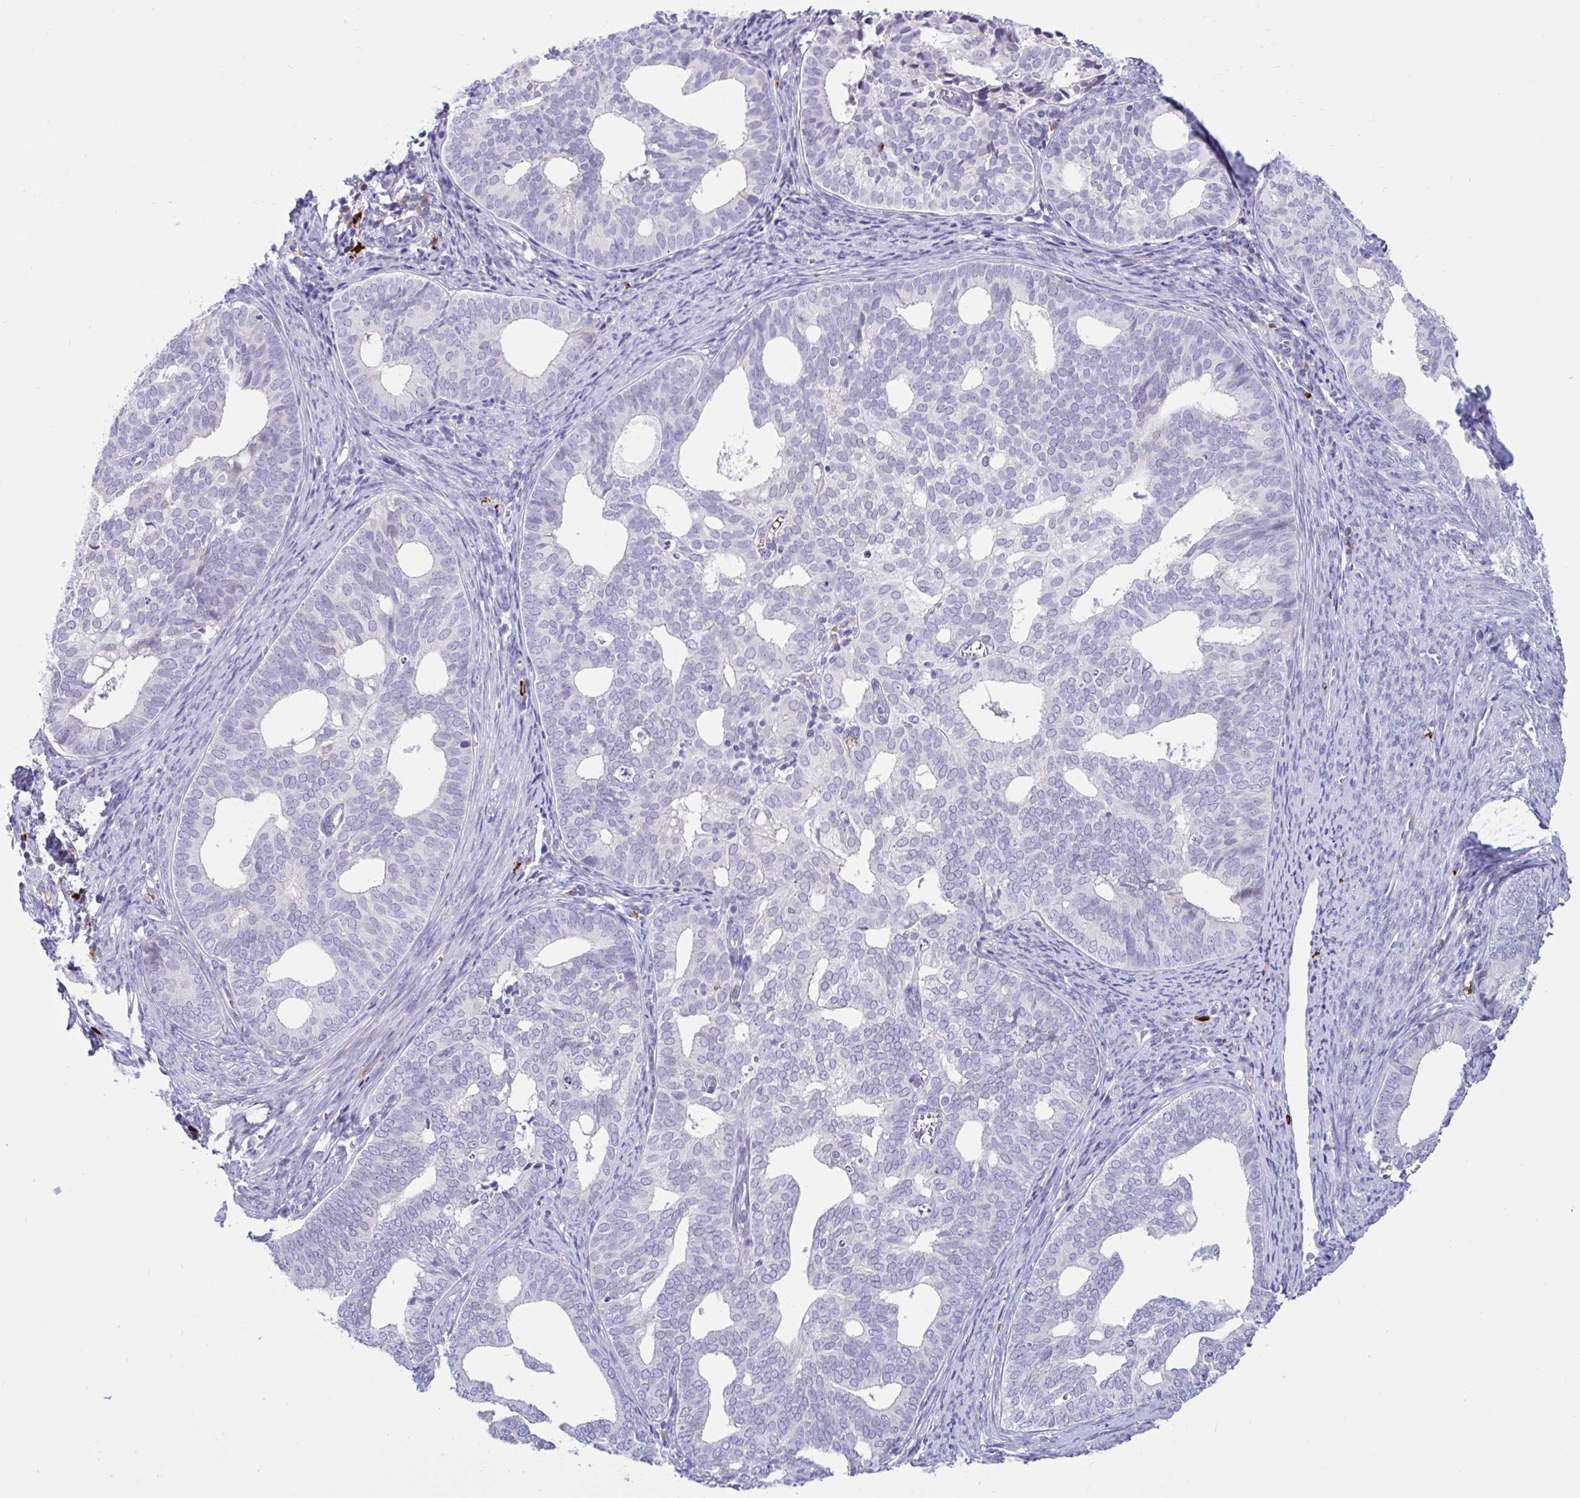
{"staining": {"intensity": "negative", "quantity": "none", "location": "none"}, "tissue": "endometrial cancer", "cell_type": "Tumor cells", "image_type": "cancer", "snomed": [{"axis": "morphology", "description": "Adenocarcinoma, NOS"}, {"axis": "topography", "description": "Endometrium"}], "caption": "Protein analysis of endometrial adenocarcinoma exhibits no significant staining in tumor cells.", "gene": "FAM219B", "patient": {"sex": "female", "age": 75}}